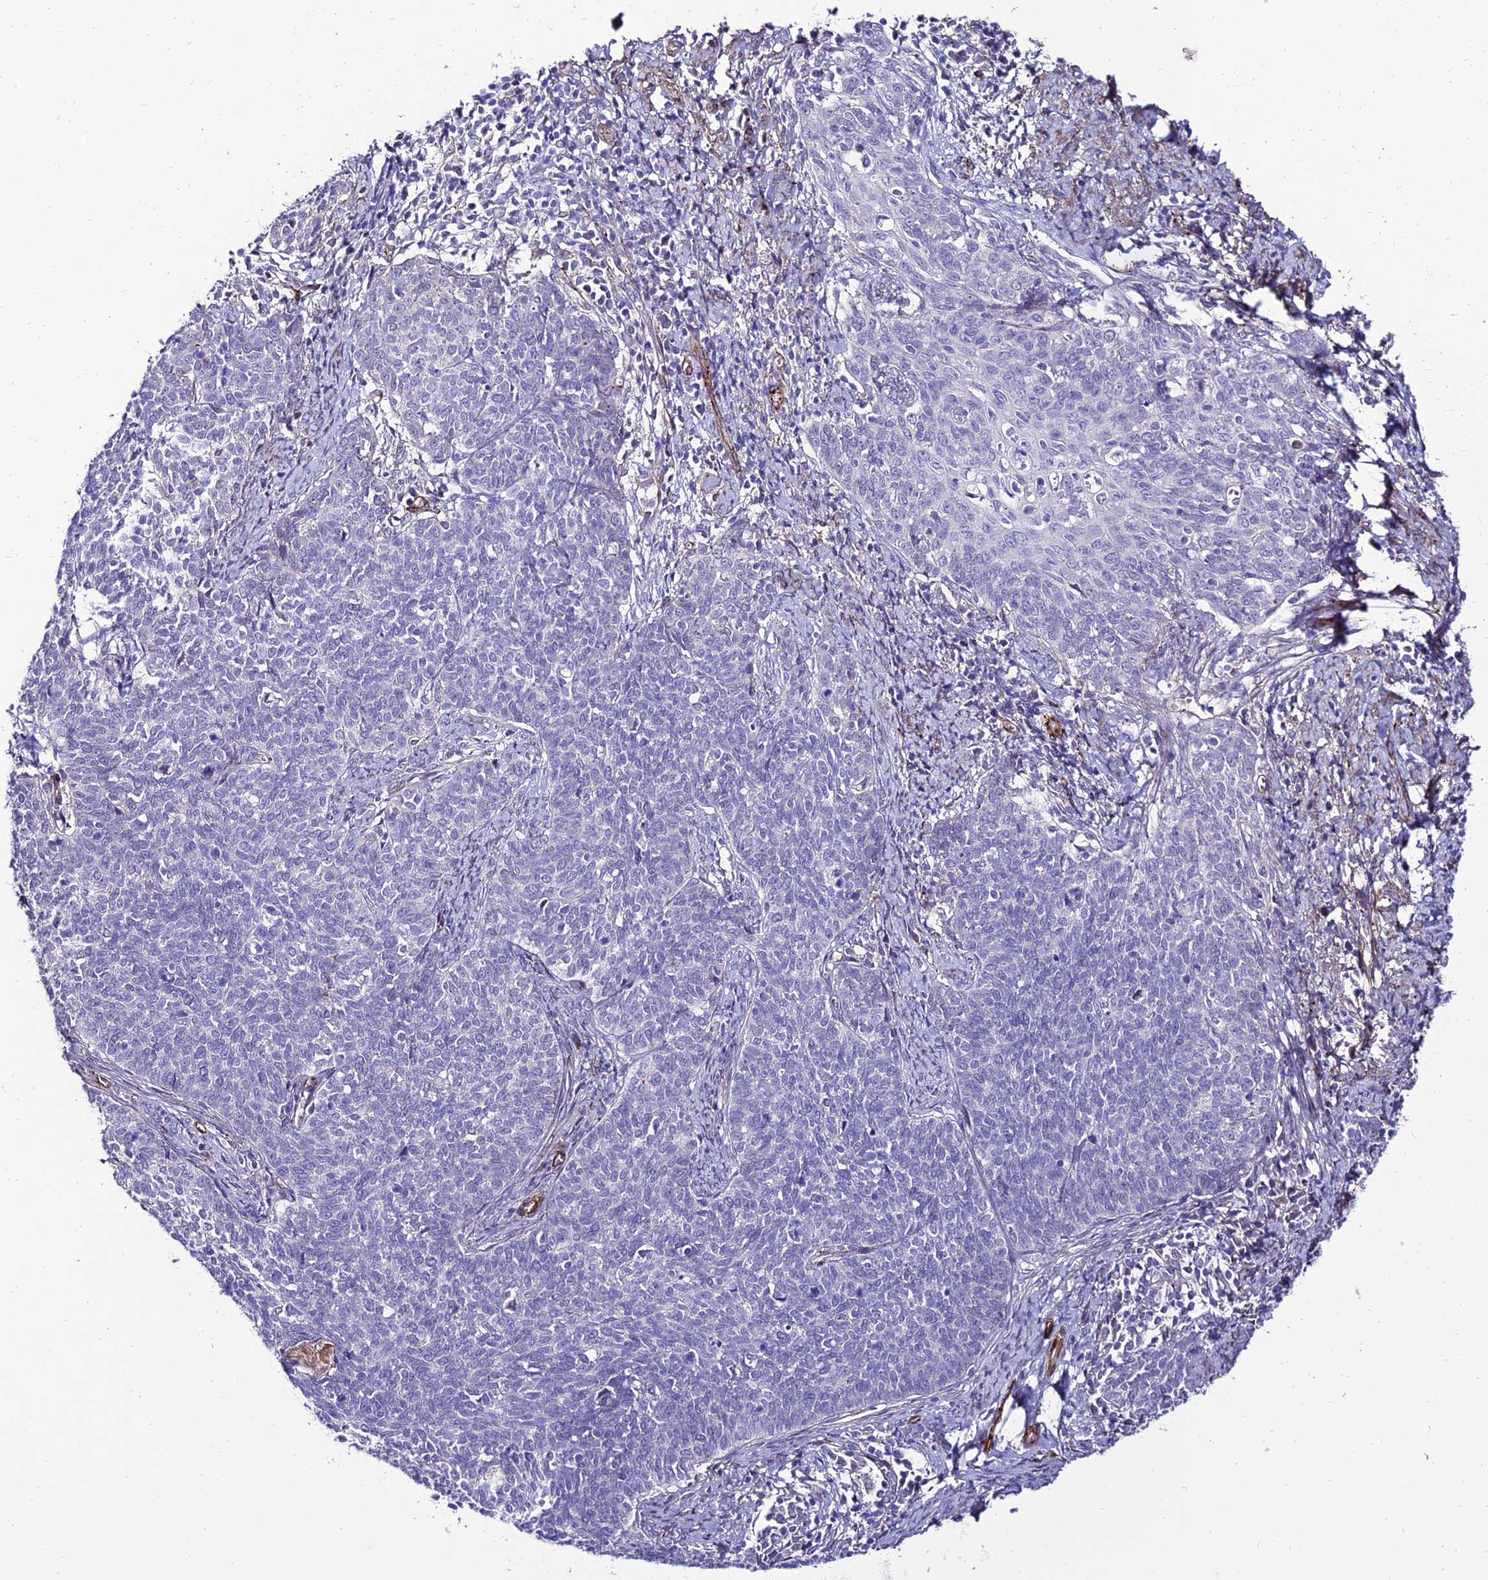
{"staining": {"intensity": "negative", "quantity": "none", "location": "none"}, "tissue": "cervical cancer", "cell_type": "Tumor cells", "image_type": "cancer", "snomed": [{"axis": "morphology", "description": "Squamous cell carcinoma, NOS"}, {"axis": "topography", "description": "Cervix"}], "caption": "Cervical cancer was stained to show a protein in brown. There is no significant staining in tumor cells. Brightfield microscopy of IHC stained with DAB (3,3'-diaminobenzidine) (brown) and hematoxylin (blue), captured at high magnification.", "gene": "ALDH3B2", "patient": {"sex": "female", "age": 39}}